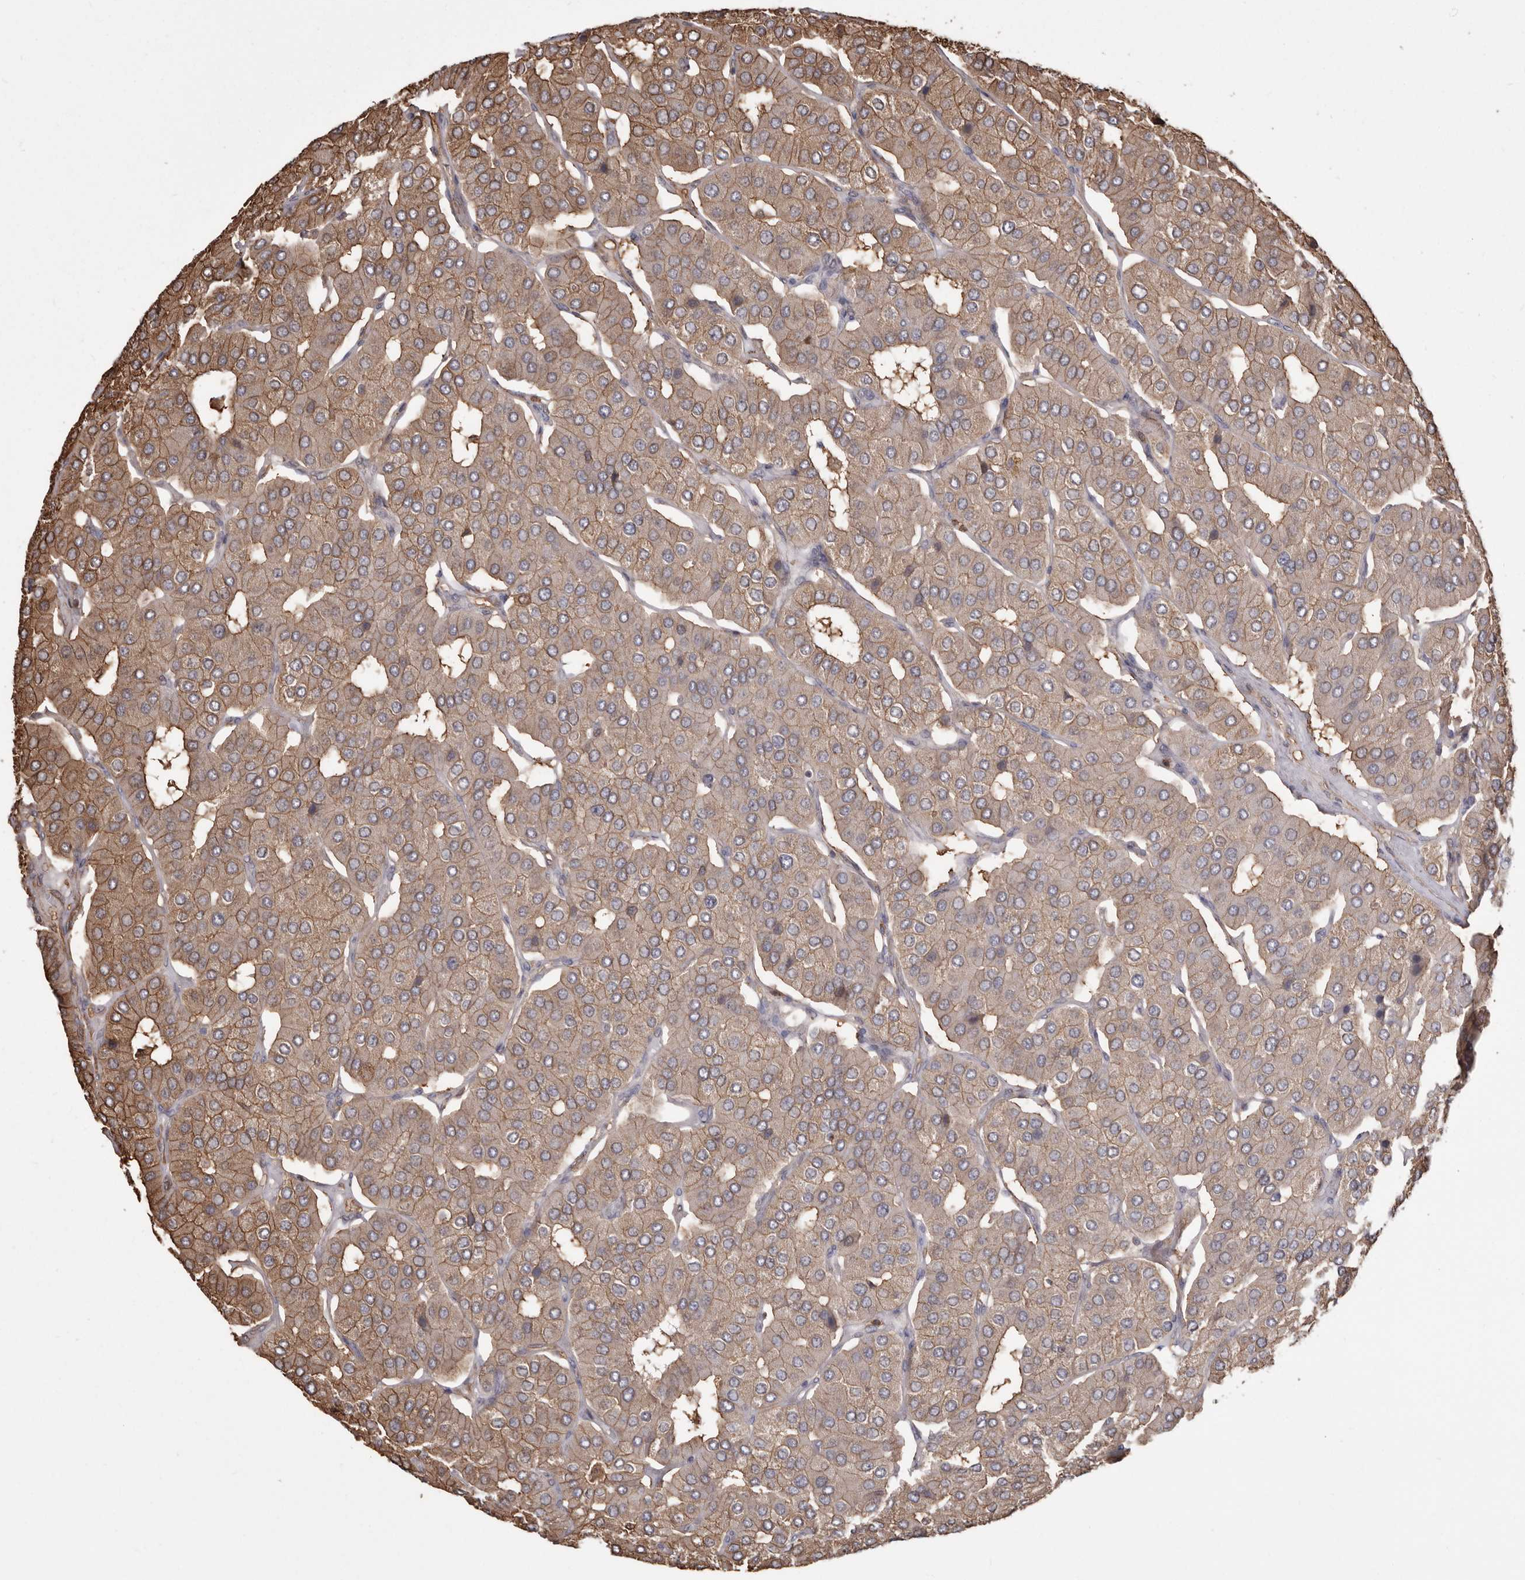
{"staining": {"intensity": "moderate", "quantity": ">75%", "location": "cytoplasmic/membranous"}, "tissue": "parathyroid gland", "cell_type": "Glandular cells", "image_type": "normal", "snomed": [{"axis": "morphology", "description": "Normal tissue, NOS"}, {"axis": "morphology", "description": "Adenoma, NOS"}, {"axis": "topography", "description": "Parathyroid gland"}], "caption": "DAB (3,3'-diaminobenzidine) immunohistochemical staining of unremarkable human parathyroid gland demonstrates moderate cytoplasmic/membranous protein positivity in about >75% of glandular cells.", "gene": "PKM", "patient": {"sex": "female", "age": 86}}